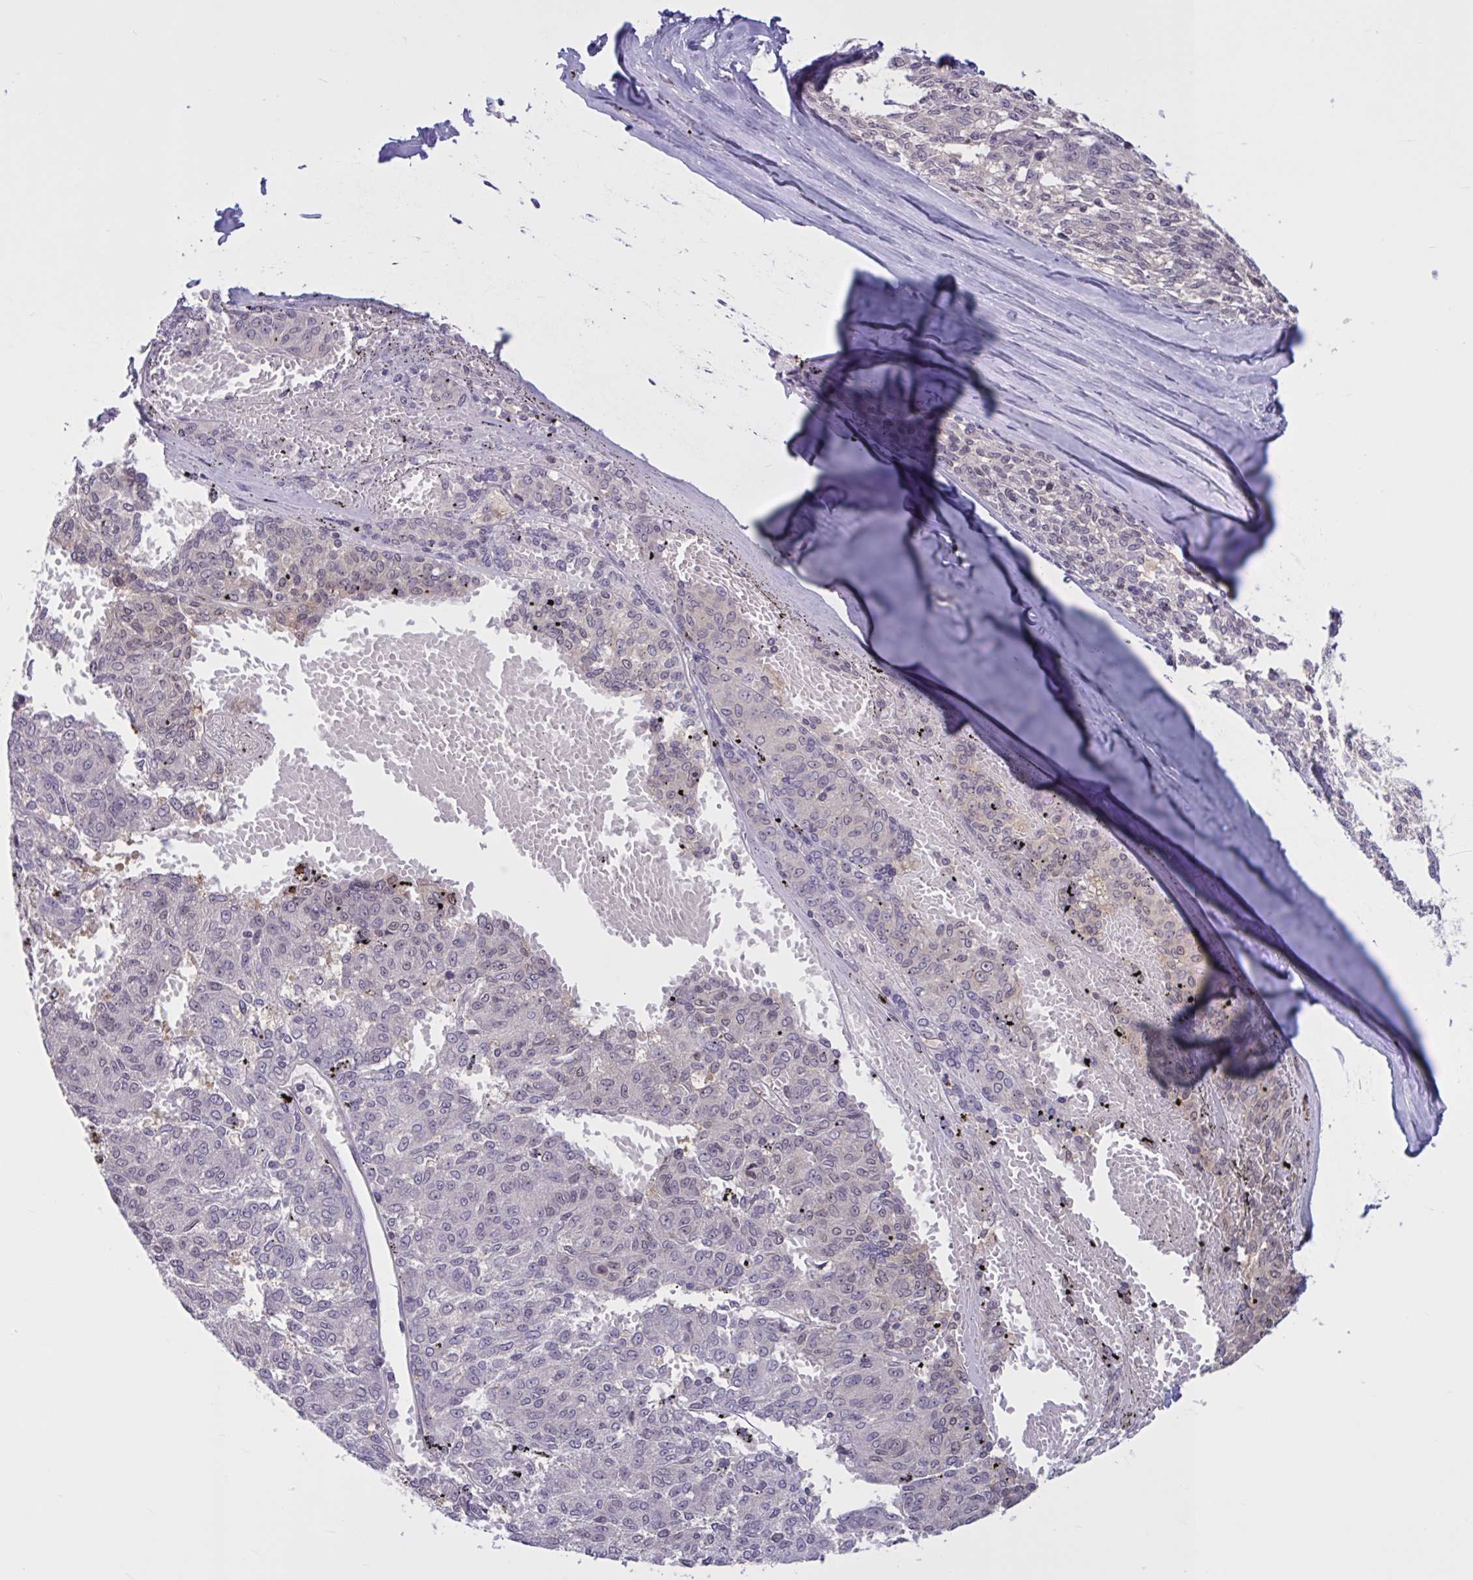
{"staining": {"intensity": "negative", "quantity": "none", "location": "none"}, "tissue": "melanoma", "cell_type": "Tumor cells", "image_type": "cancer", "snomed": [{"axis": "morphology", "description": "Malignant melanoma, NOS"}, {"axis": "topography", "description": "Skin"}], "caption": "An immunohistochemistry photomicrograph of malignant melanoma is shown. There is no staining in tumor cells of malignant melanoma.", "gene": "RBL1", "patient": {"sex": "female", "age": 72}}